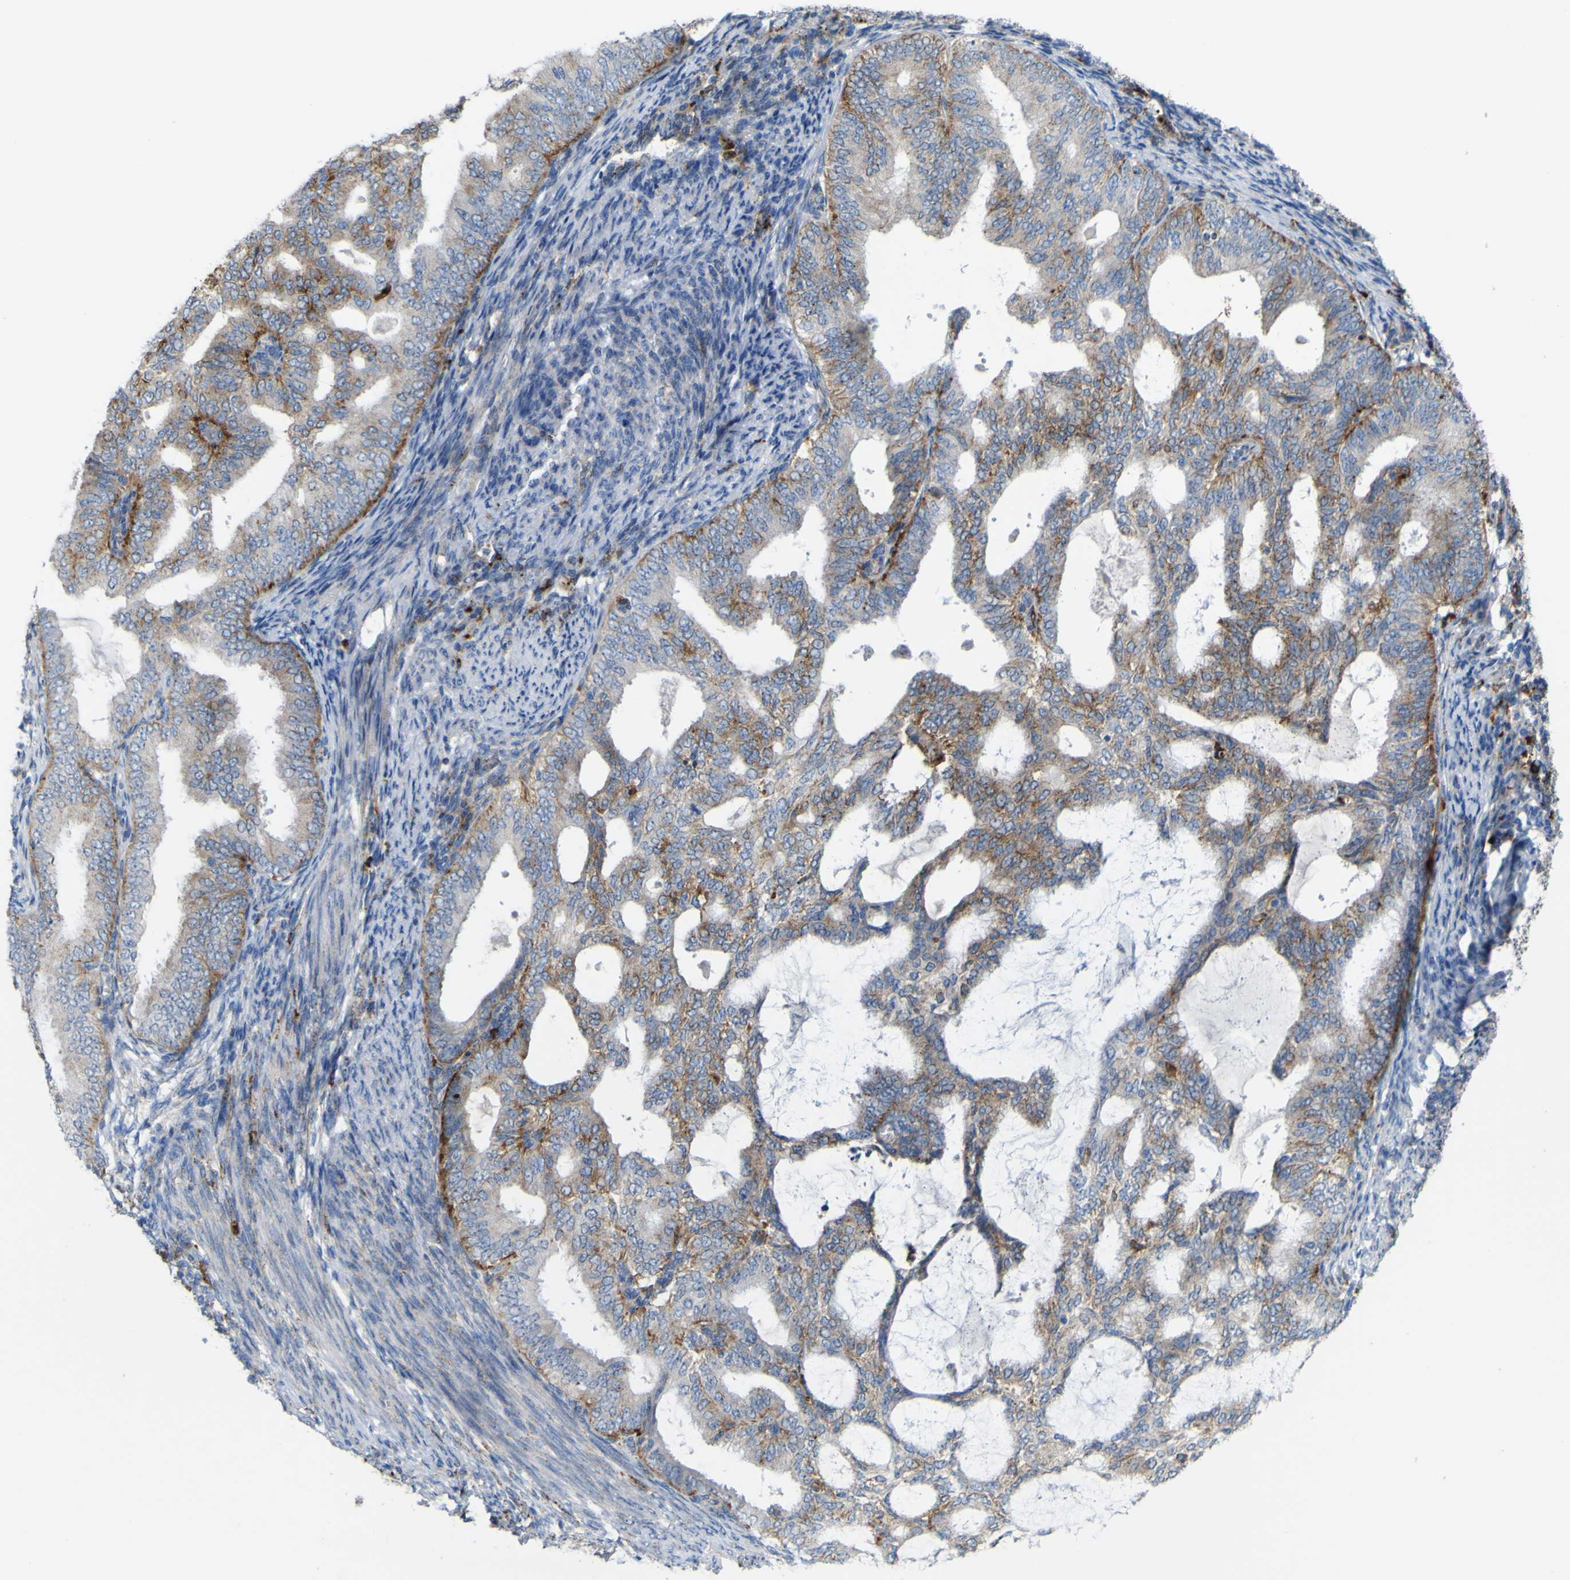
{"staining": {"intensity": "moderate", "quantity": ">75%", "location": "cytoplasmic/membranous"}, "tissue": "endometrial cancer", "cell_type": "Tumor cells", "image_type": "cancer", "snomed": [{"axis": "morphology", "description": "Adenocarcinoma, NOS"}, {"axis": "topography", "description": "Endometrium"}], "caption": "The photomicrograph shows staining of endometrial adenocarcinoma, revealing moderate cytoplasmic/membranous protein staining (brown color) within tumor cells.", "gene": "PLD3", "patient": {"sex": "female", "age": 58}}